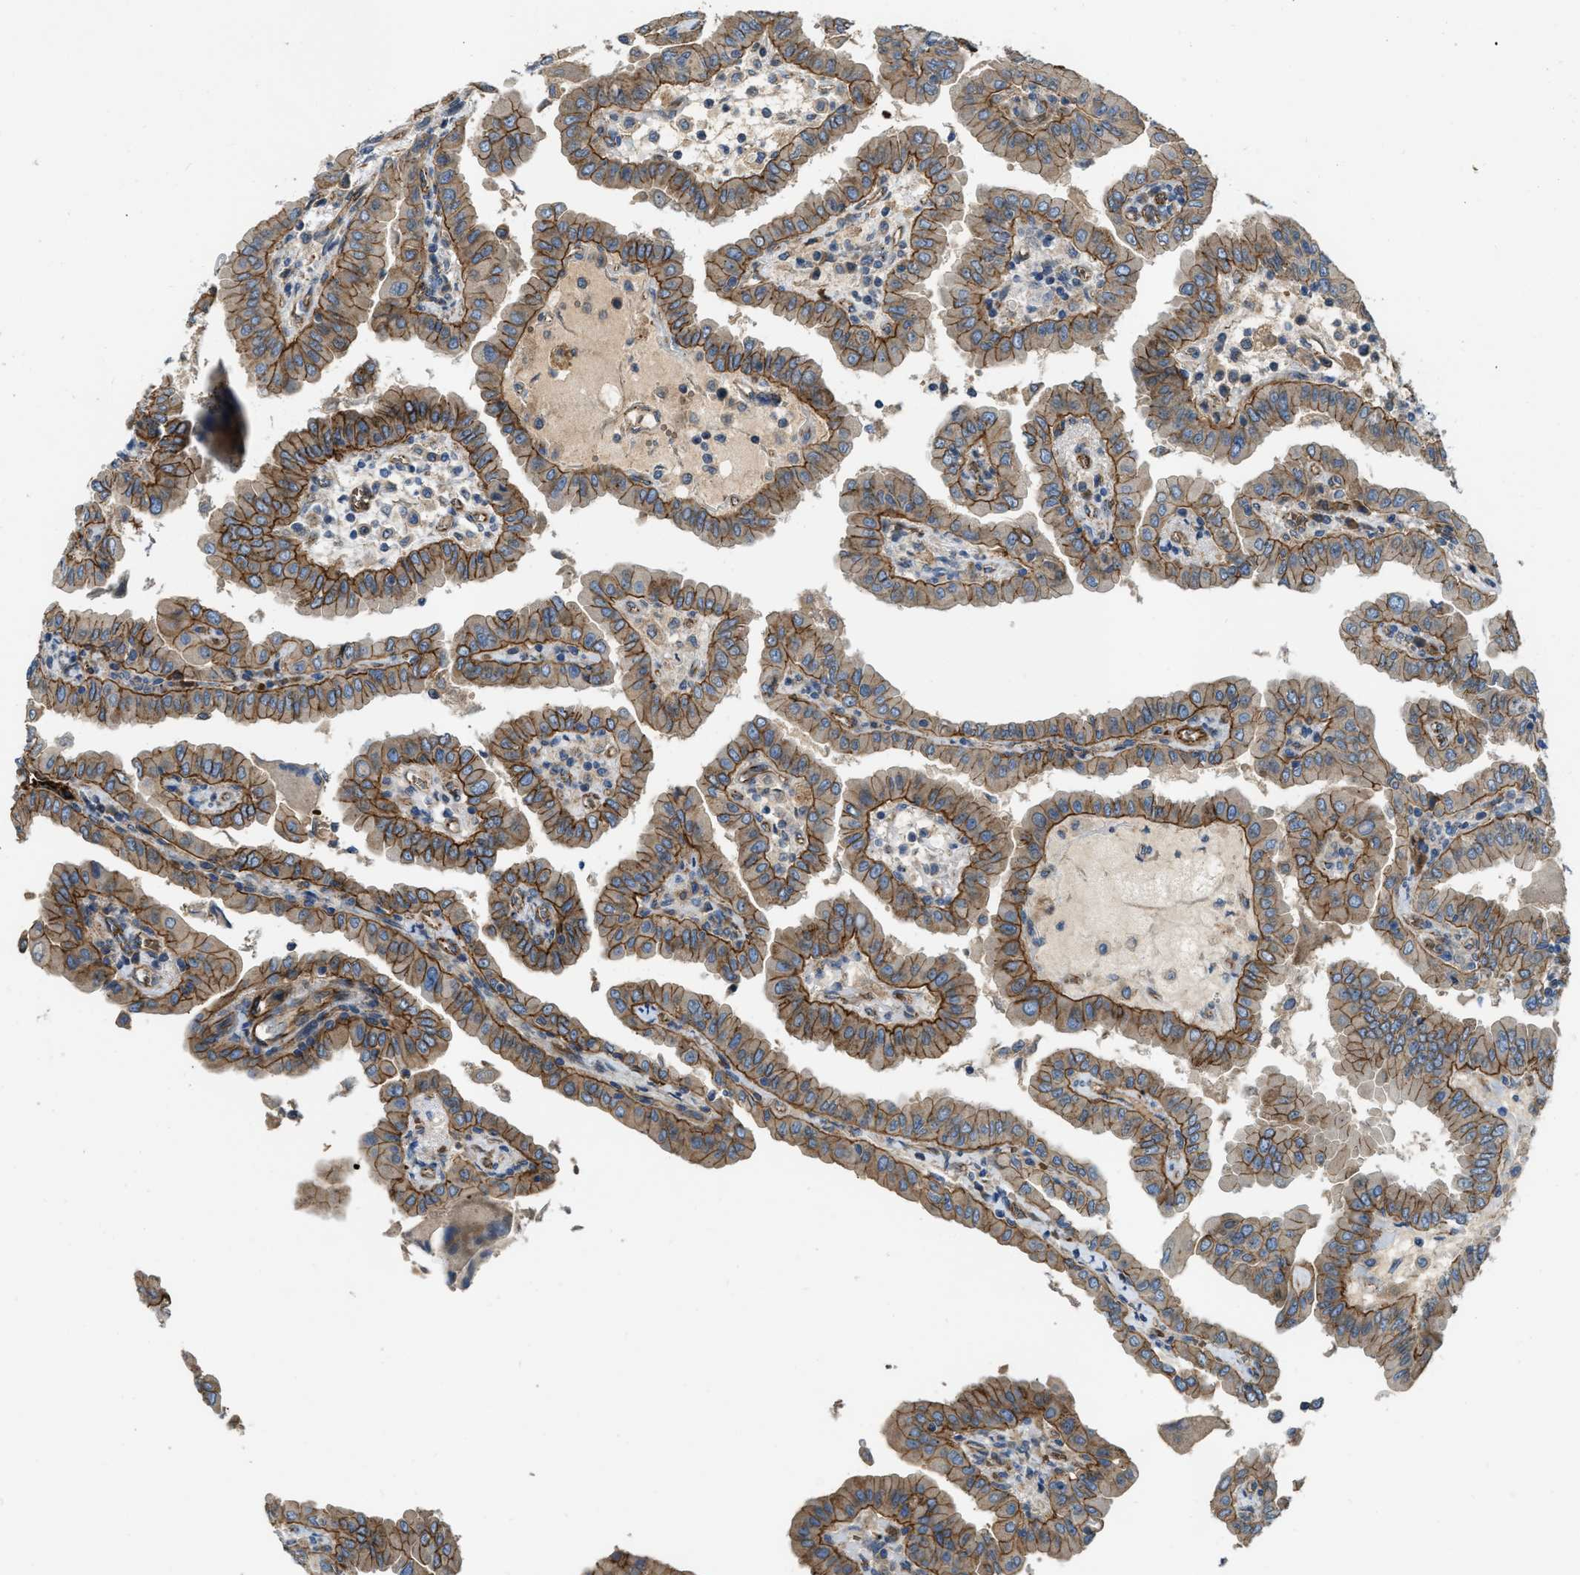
{"staining": {"intensity": "moderate", "quantity": ">75%", "location": "cytoplasmic/membranous"}, "tissue": "thyroid cancer", "cell_type": "Tumor cells", "image_type": "cancer", "snomed": [{"axis": "morphology", "description": "Papillary adenocarcinoma, NOS"}, {"axis": "topography", "description": "Thyroid gland"}], "caption": "Human thyroid cancer (papillary adenocarcinoma) stained with a protein marker displays moderate staining in tumor cells.", "gene": "ERC1", "patient": {"sex": "male", "age": 33}}